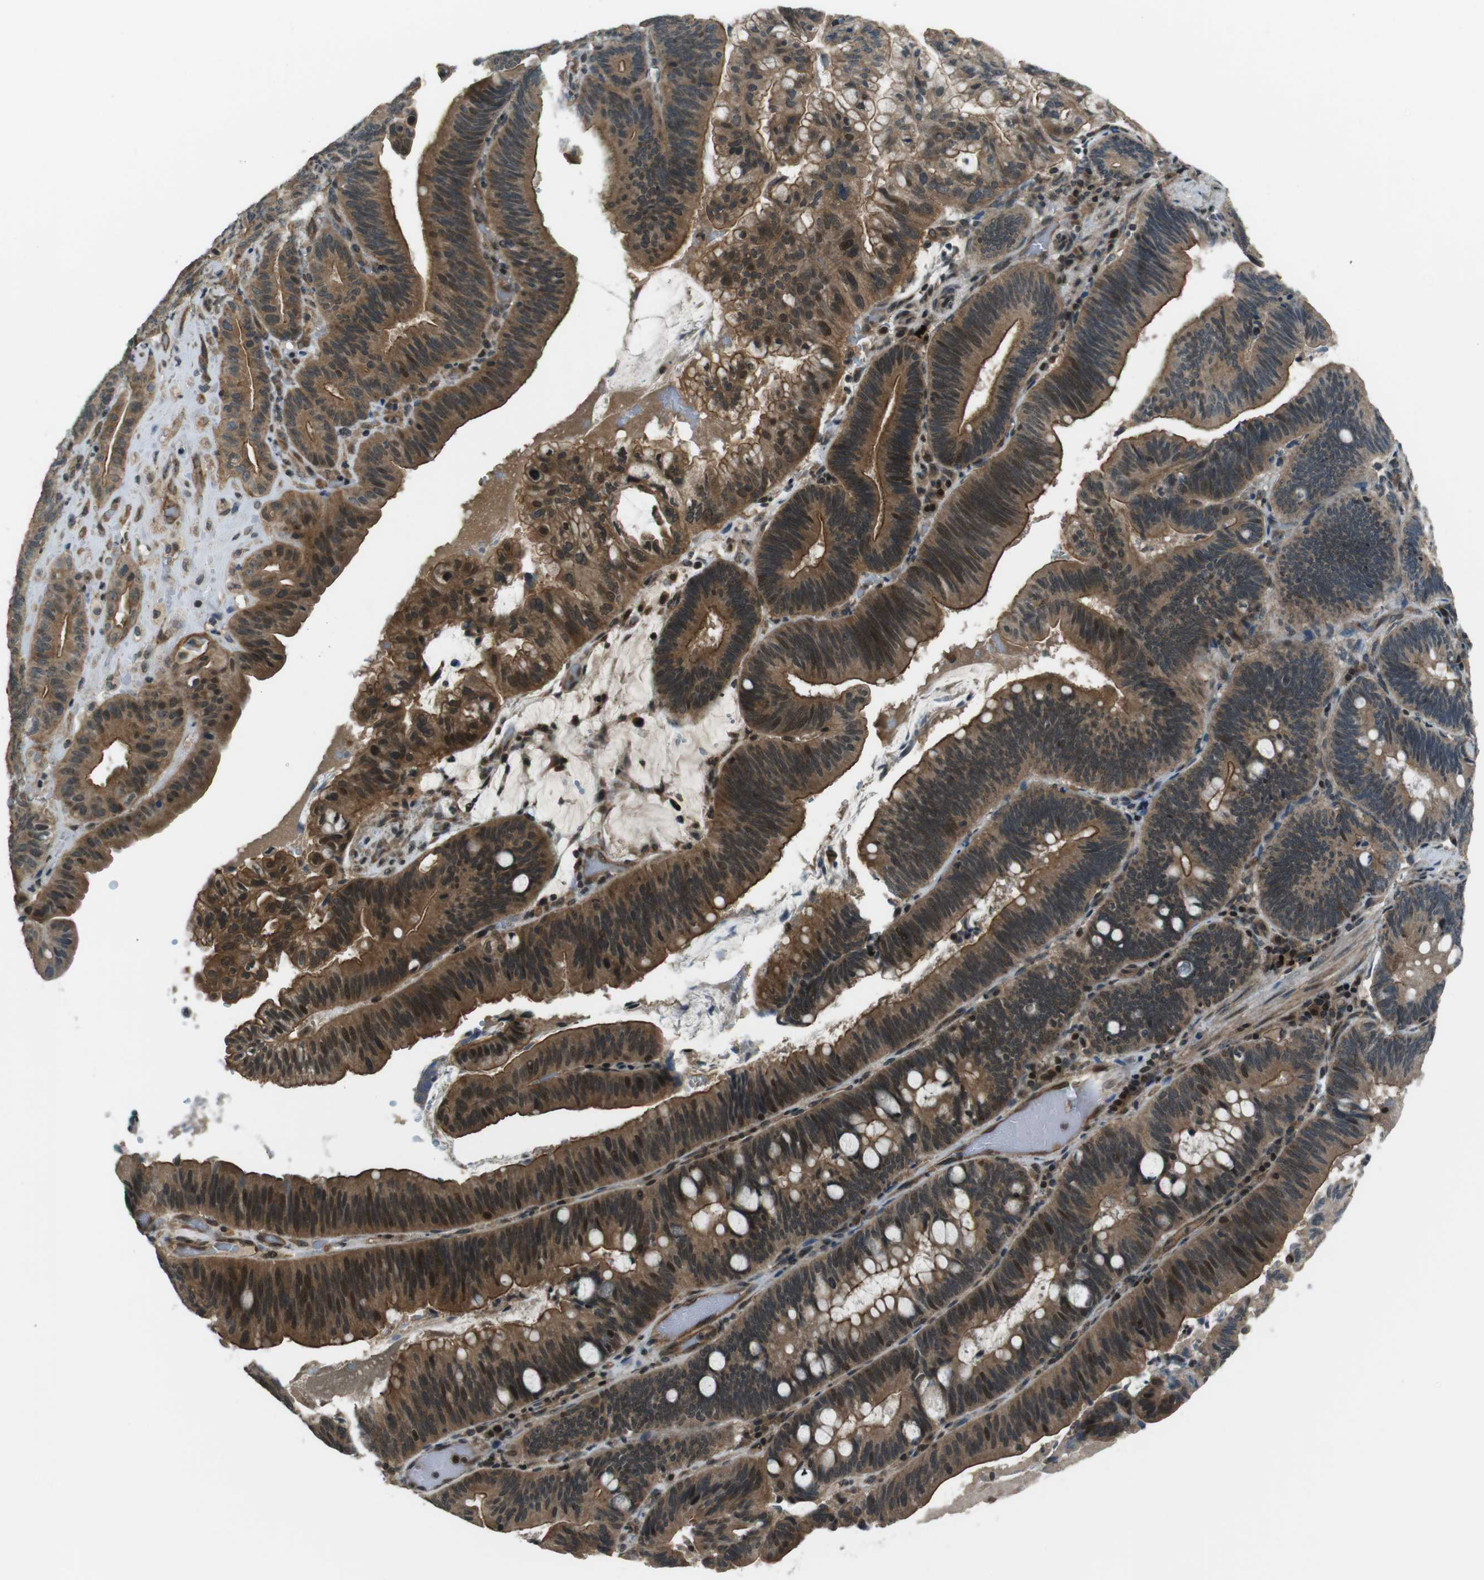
{"staining": {"intensity": "strong", "quantity": ">75%", "location": "cytoplasmic/membranous,nuclear"}, "tissue": "pancreatic cancer", "cell_type": "Tumor cells", "image_type": "cancer", "snomed": [{"axis": "morphology", "description": "Adenocarcinoma, NOS"}, {"axis": "topography", "description": "Pancreas"}], "caption": "Pancreatic cancer tissue exhibits strong cytoplasmic/membranous and nuclear positivity in about >75% of tumor cells, visualized by immunohistochemistry.", "gene": "TIAM2", "patient": {"sex": "male", "age": 82}}